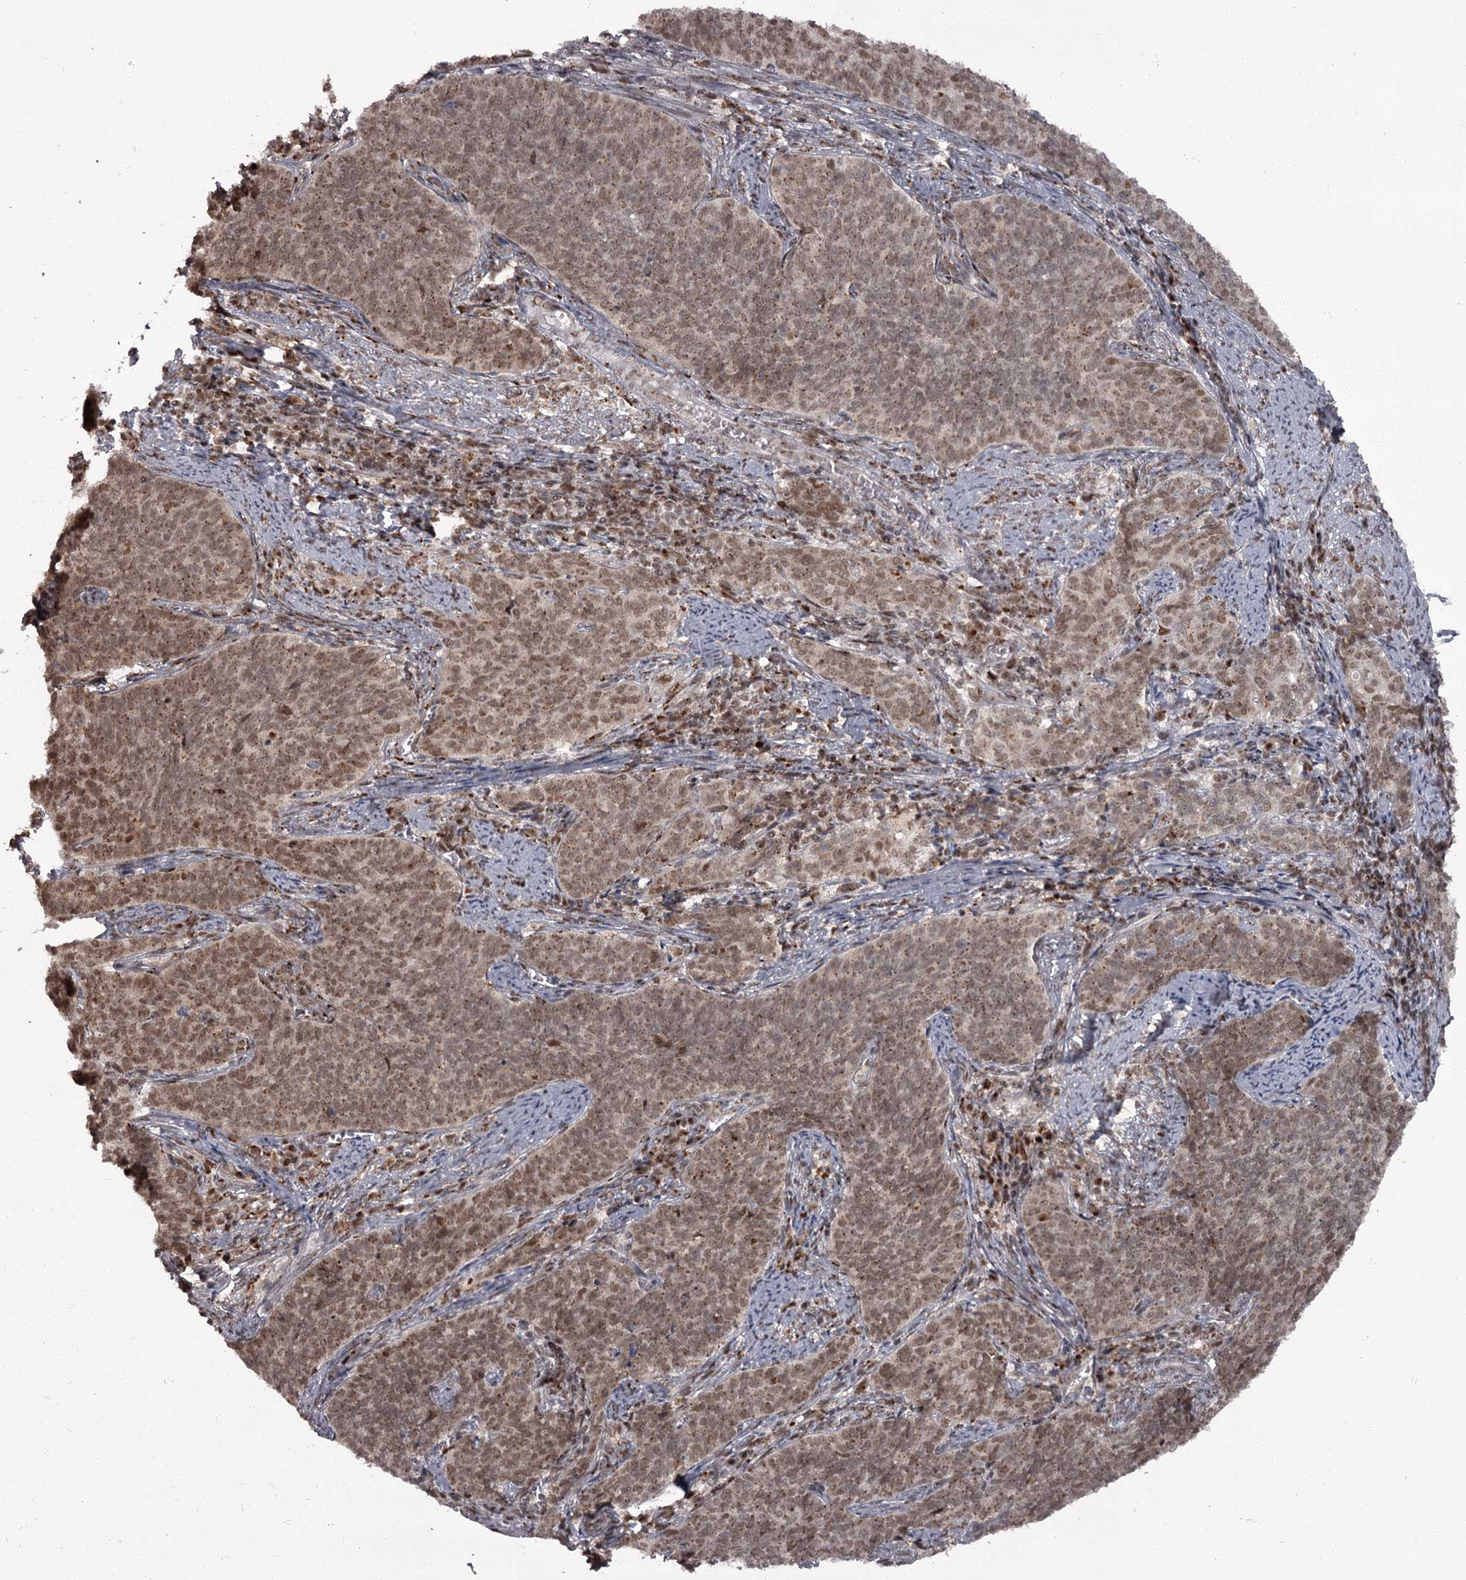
{"staining": {"intensity": "moderate", "quantity": ">75%", "location": "cytoplasmic/membranous,nuclear"}, "tissue": "cervical cancer", "cell_type": "Tumor cells", "image_type": "cancer", "snomed": [{"axis": "morphology", "description": "Squamous cell carcinoma, NOS"}, {"axis": "topography", "description": "Cervix"}], "caption": "Cervical squamous cell carcinoma was stained to show a protein in brown. There is medium levels of moderate cytoplasmic/membranous and nuclear positivity in approximately >75% of tumor cells. Nuclei are stained in blue.", "gene": "CEP83", "patient": {"sex": "female", "age": 39}}